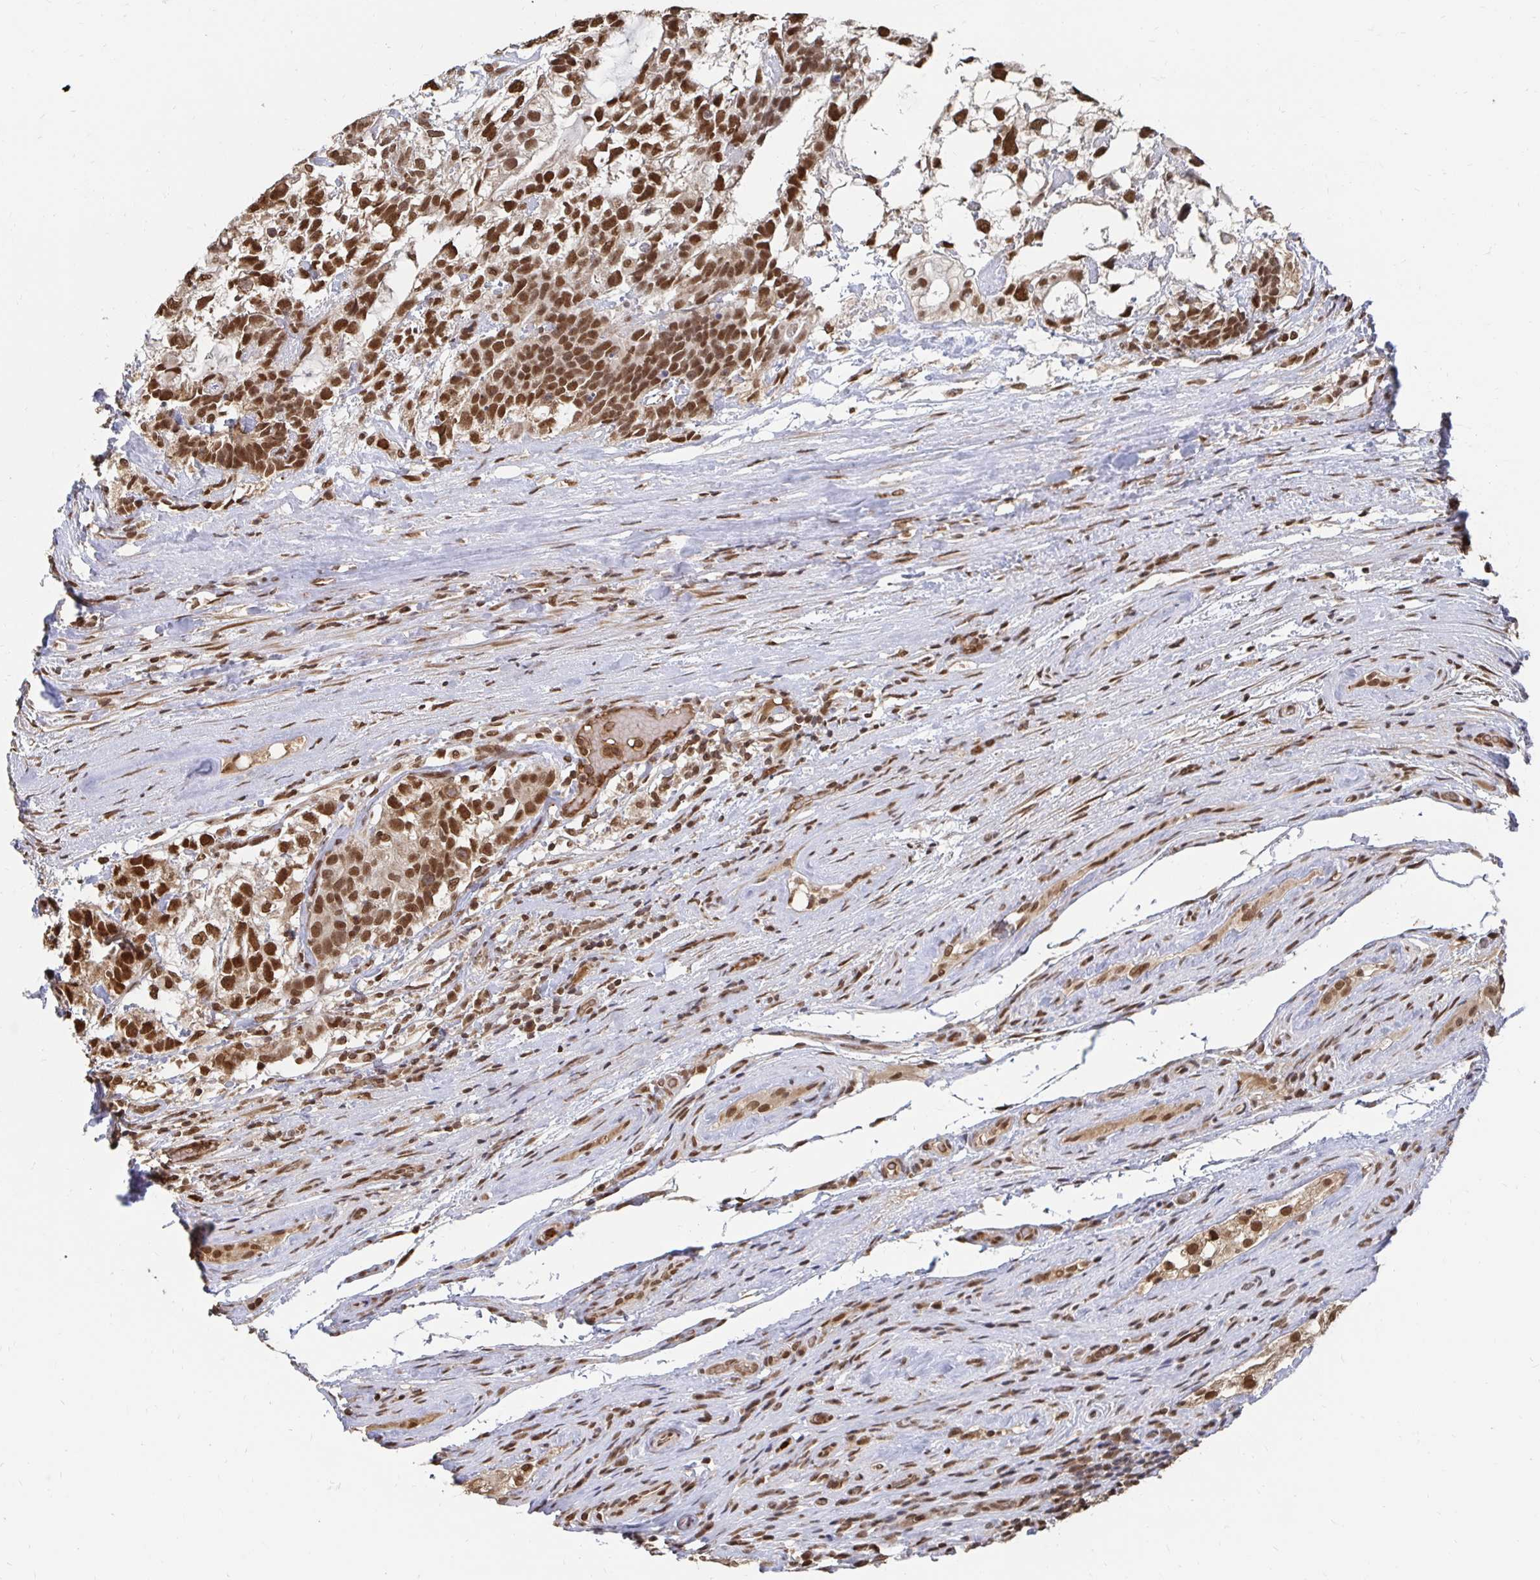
{"staining": {"intensity": "strong", "quantity": ">75%", "location": "nuclear"}, "tissue": "testis cancer", "cell_type": "Tumor cells", "image_type": "cancer", "snomed": [{"axis": "morphology", "description": "Seminoma, NOS"}, {"axis": "morphology", "description": "Carcinoma, Embryonal, NOS"}, {"axis": "topography", "description": "Testis"}], "caption": "Strong nuclear expression for a protein is present in about >75% of tumor cells of testis cancer (embryonal carcinoma) using immunohistochemistry.", "gene": "GTF3C6", "patient": {"sex": "male", "age": 41}}